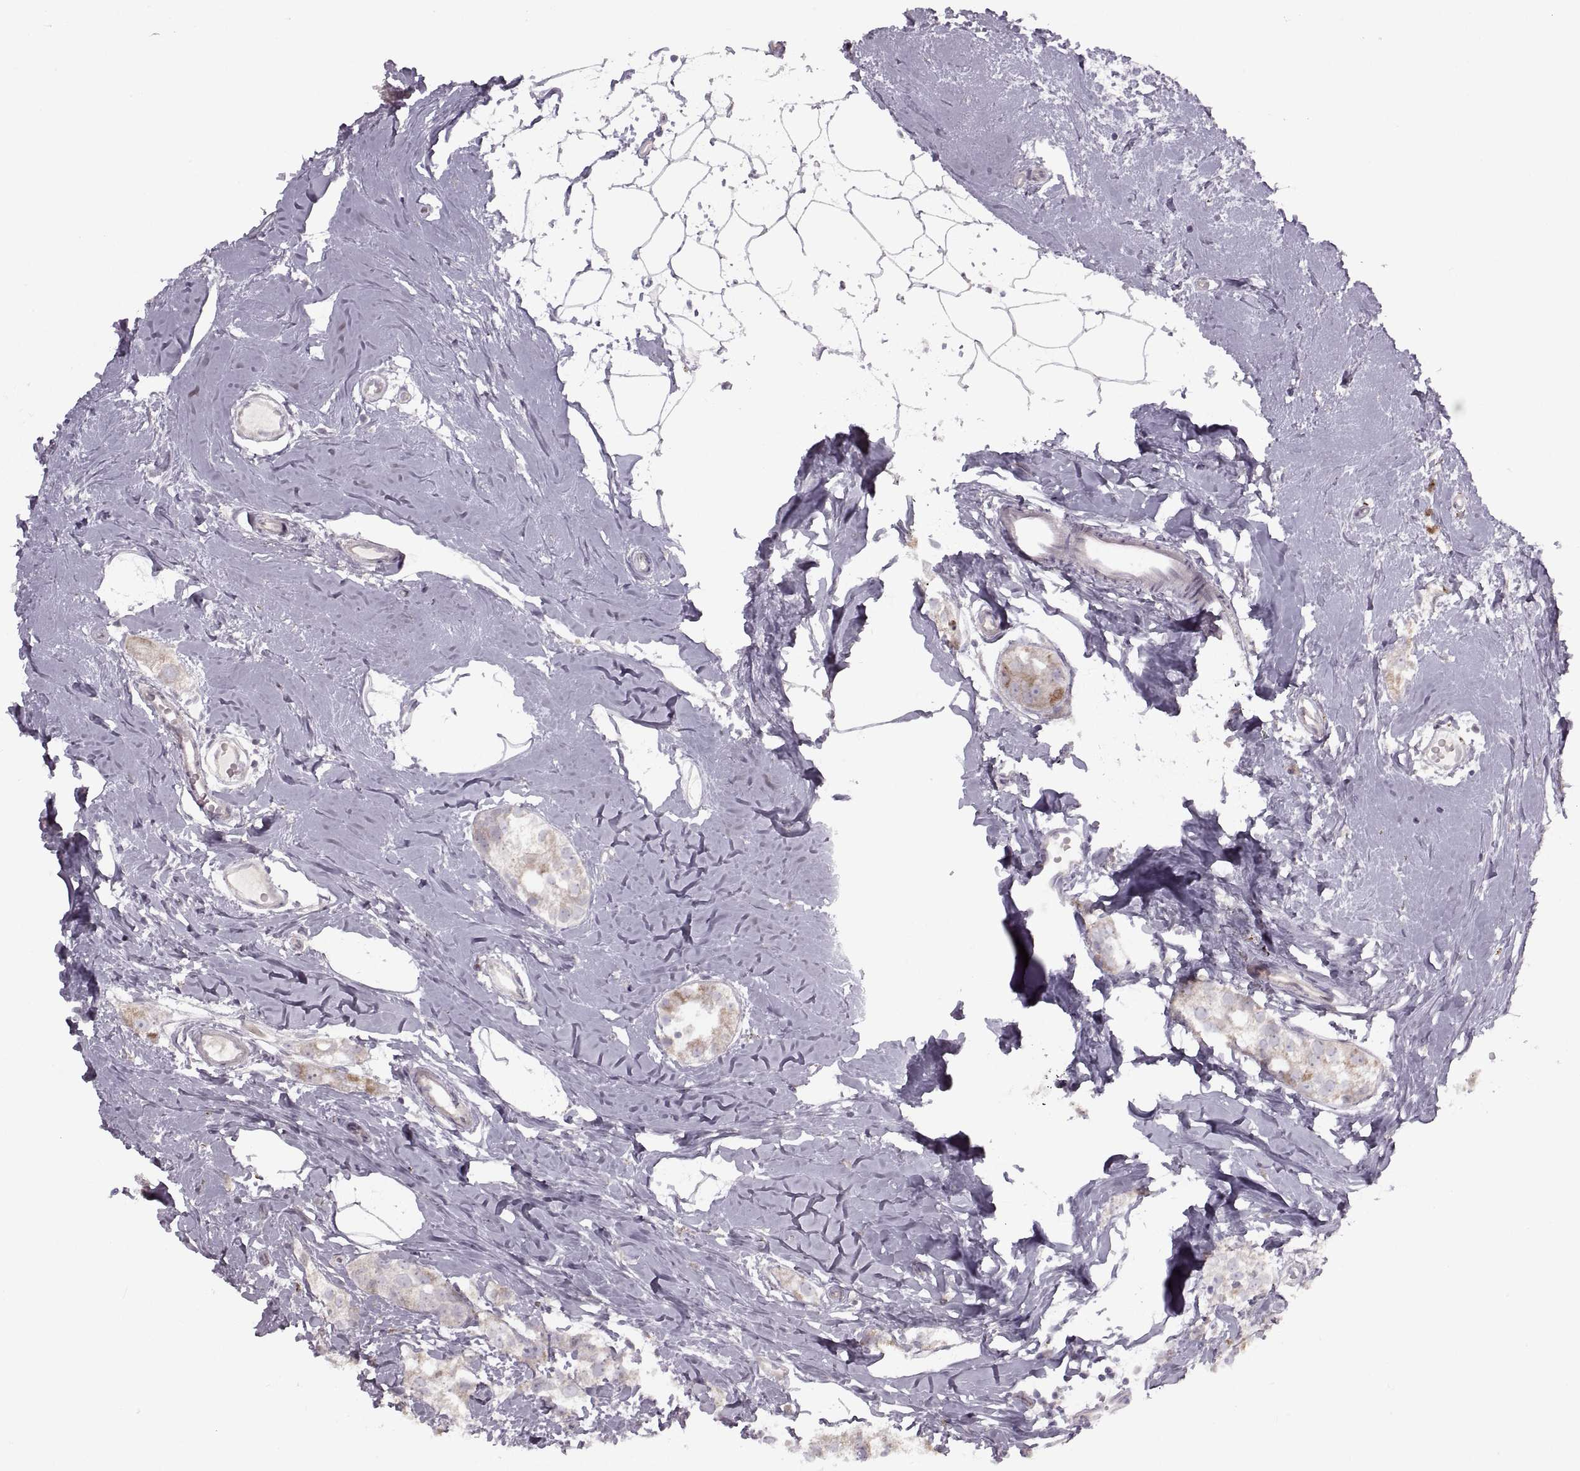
{"staining": {"intensity": "moderate", "quantity": ">75%", "location": "cytoplasmic/membranous"}, "tissue": "breast cancer", "cell_type": "Tumor cells", "image_type": "cancer", "snomed": [{"axis": "morphology", "description": "Duct carcinoma"}, {"axis": "topography", "description": "Breast"}], "caption": "Protein expression by immunohistochemistry (IHC) exhibits moderate cytoplasmic/membranous positivity in about >75% of tumor cells in breast intraductal carcinoma.", "gene": "PIERCE1", "patient": {"sex": "female", "age": 40}}